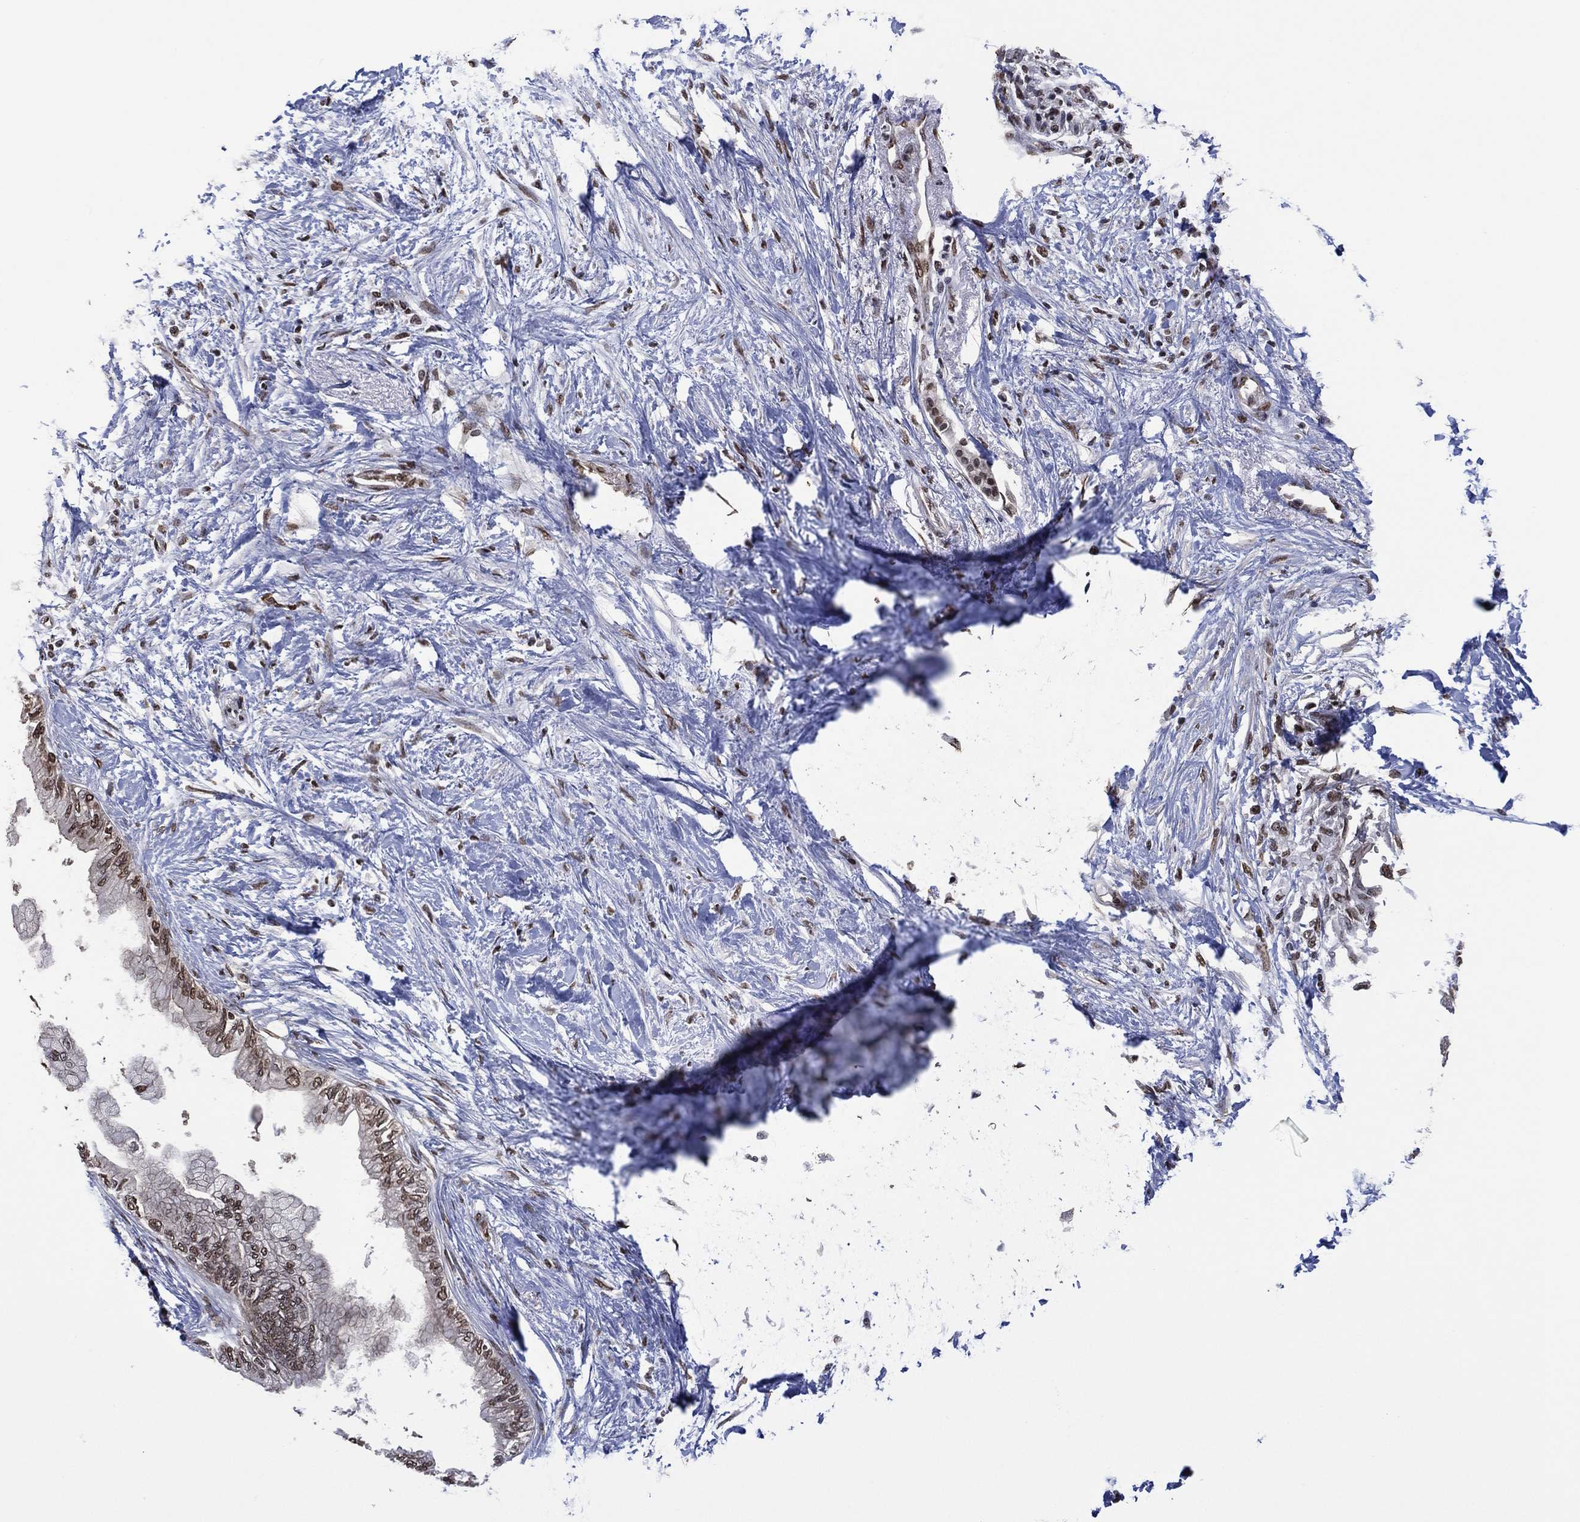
{"staining": {"intensity": "moderate", "quantity": "<25%", "location": "nuclear"}, "tissue": "pancreatic cancer", "cell_type": "Tumor cells", "image_type": "cancer", "snomed": [{"axis": "morphology", "description": "Normal tissue, NOS"}, {"axis": "morphology", "description": "Adenocarcinoma, NOS"}, {"axis": "topography", "description": "Pancreas"}, {"axis": "topography", "description": "Duodenum"}], "caption": "Protein analysis of pancreatic cancer tissue exhibits moderate nuclear staining in about <25% of tumor cells.", "gene": "EHMT1", "patient": {"sex": "female", "age": 60}}